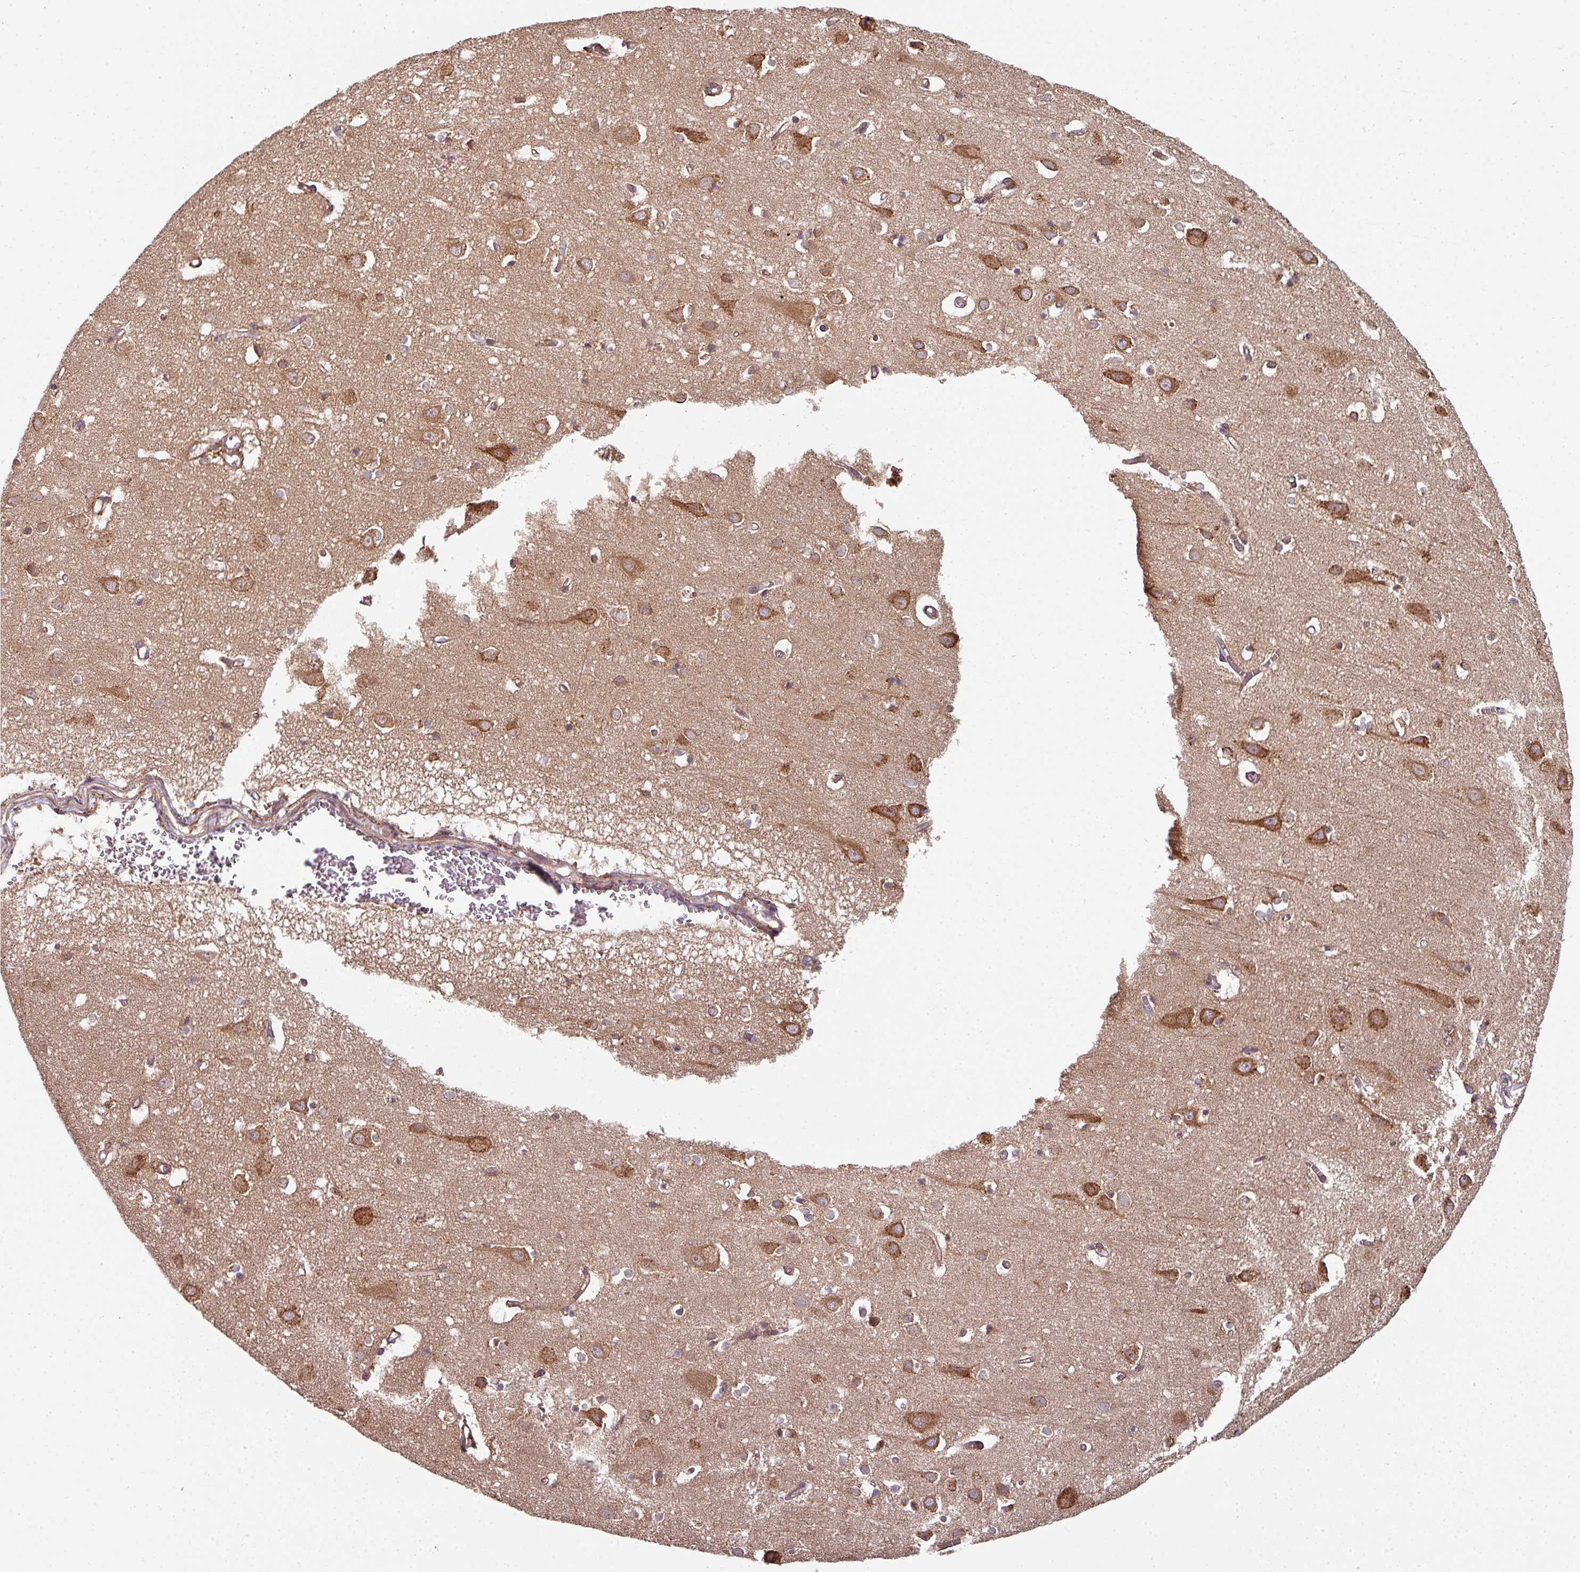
{"staining": {"intensity": "moderate", "quantity": ">75%", "location": "cytoplasmic/membranous"}, "tissue": "cerebral cortex", "cell_type": "Endothelial cells", "image_type": "normal", "snomed": [{"axis": "morphology", "description": "Normal tissue, NOS"}, {"axis": "topography", "description": "Cerebral cortex"}], "caption": "Brown immunohistochemical staining in unremarkable human cerebral cortex displays moderate cytoplasmic/membranous staining in about >75% of endothelial cells. (brown staining indicates protein expression, while blue staining denotes nuclei).", "gene": "FAT4", "patient": {"sex": "male", "age": 70}}